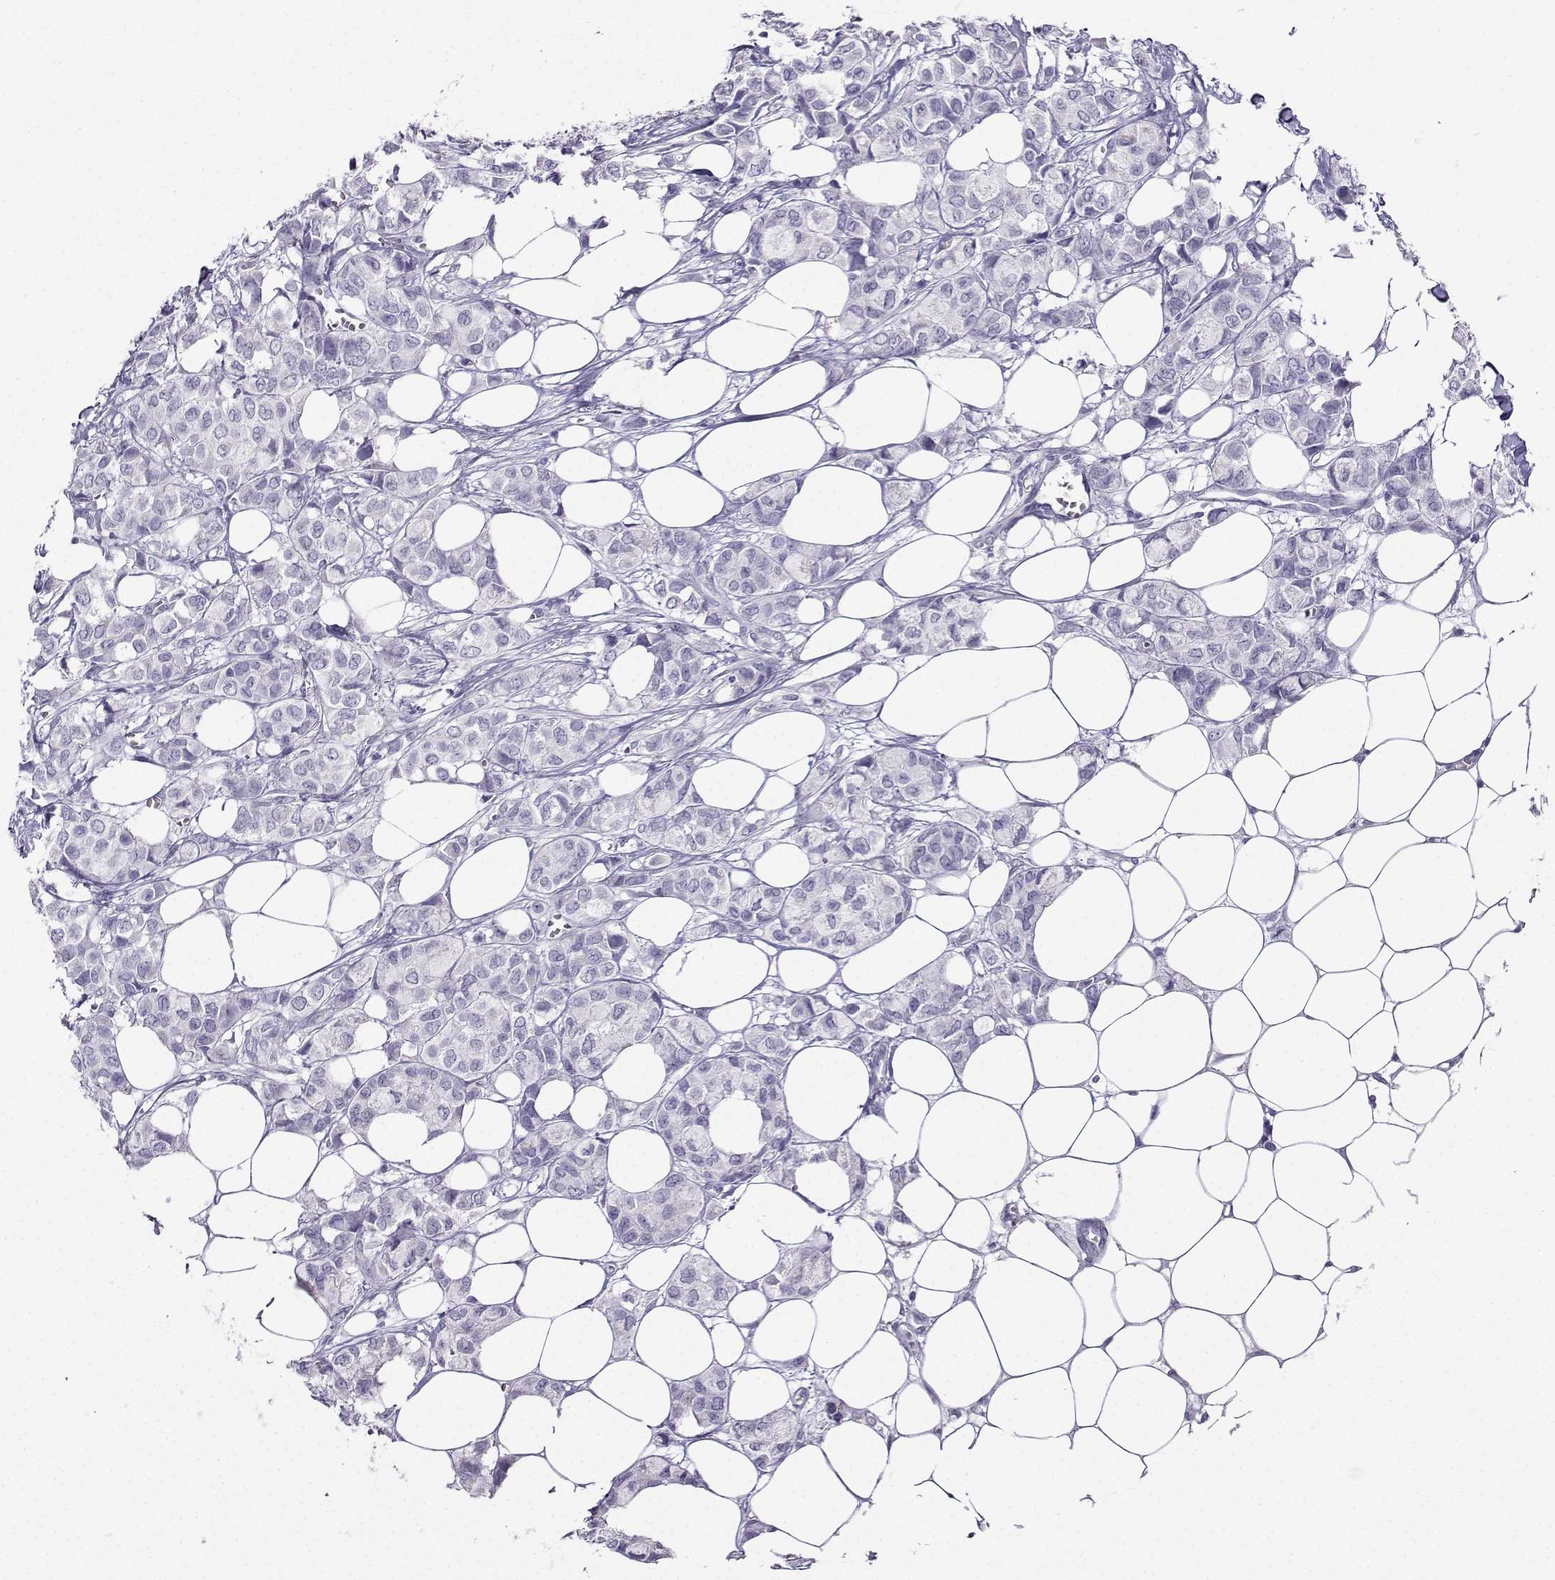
{"staining": {"intensity": "negative", "quantity": "none", "location": "none"}, "tissue": "breast cancer", "cell_type": "Tumor cells", "image_type": "cancer", "snomed": [{"axis": "morphology", "description": "Duct carcinoma"}, {"axis": "topography", "description": "Breast"}], "caption": "Immunohistochemical staining of breast cancer (intraductal carcinoma) exhibits no significant expression in tumor cells.", "gene": "KIF17", "patient": {"sex": "female", "age": 85}}